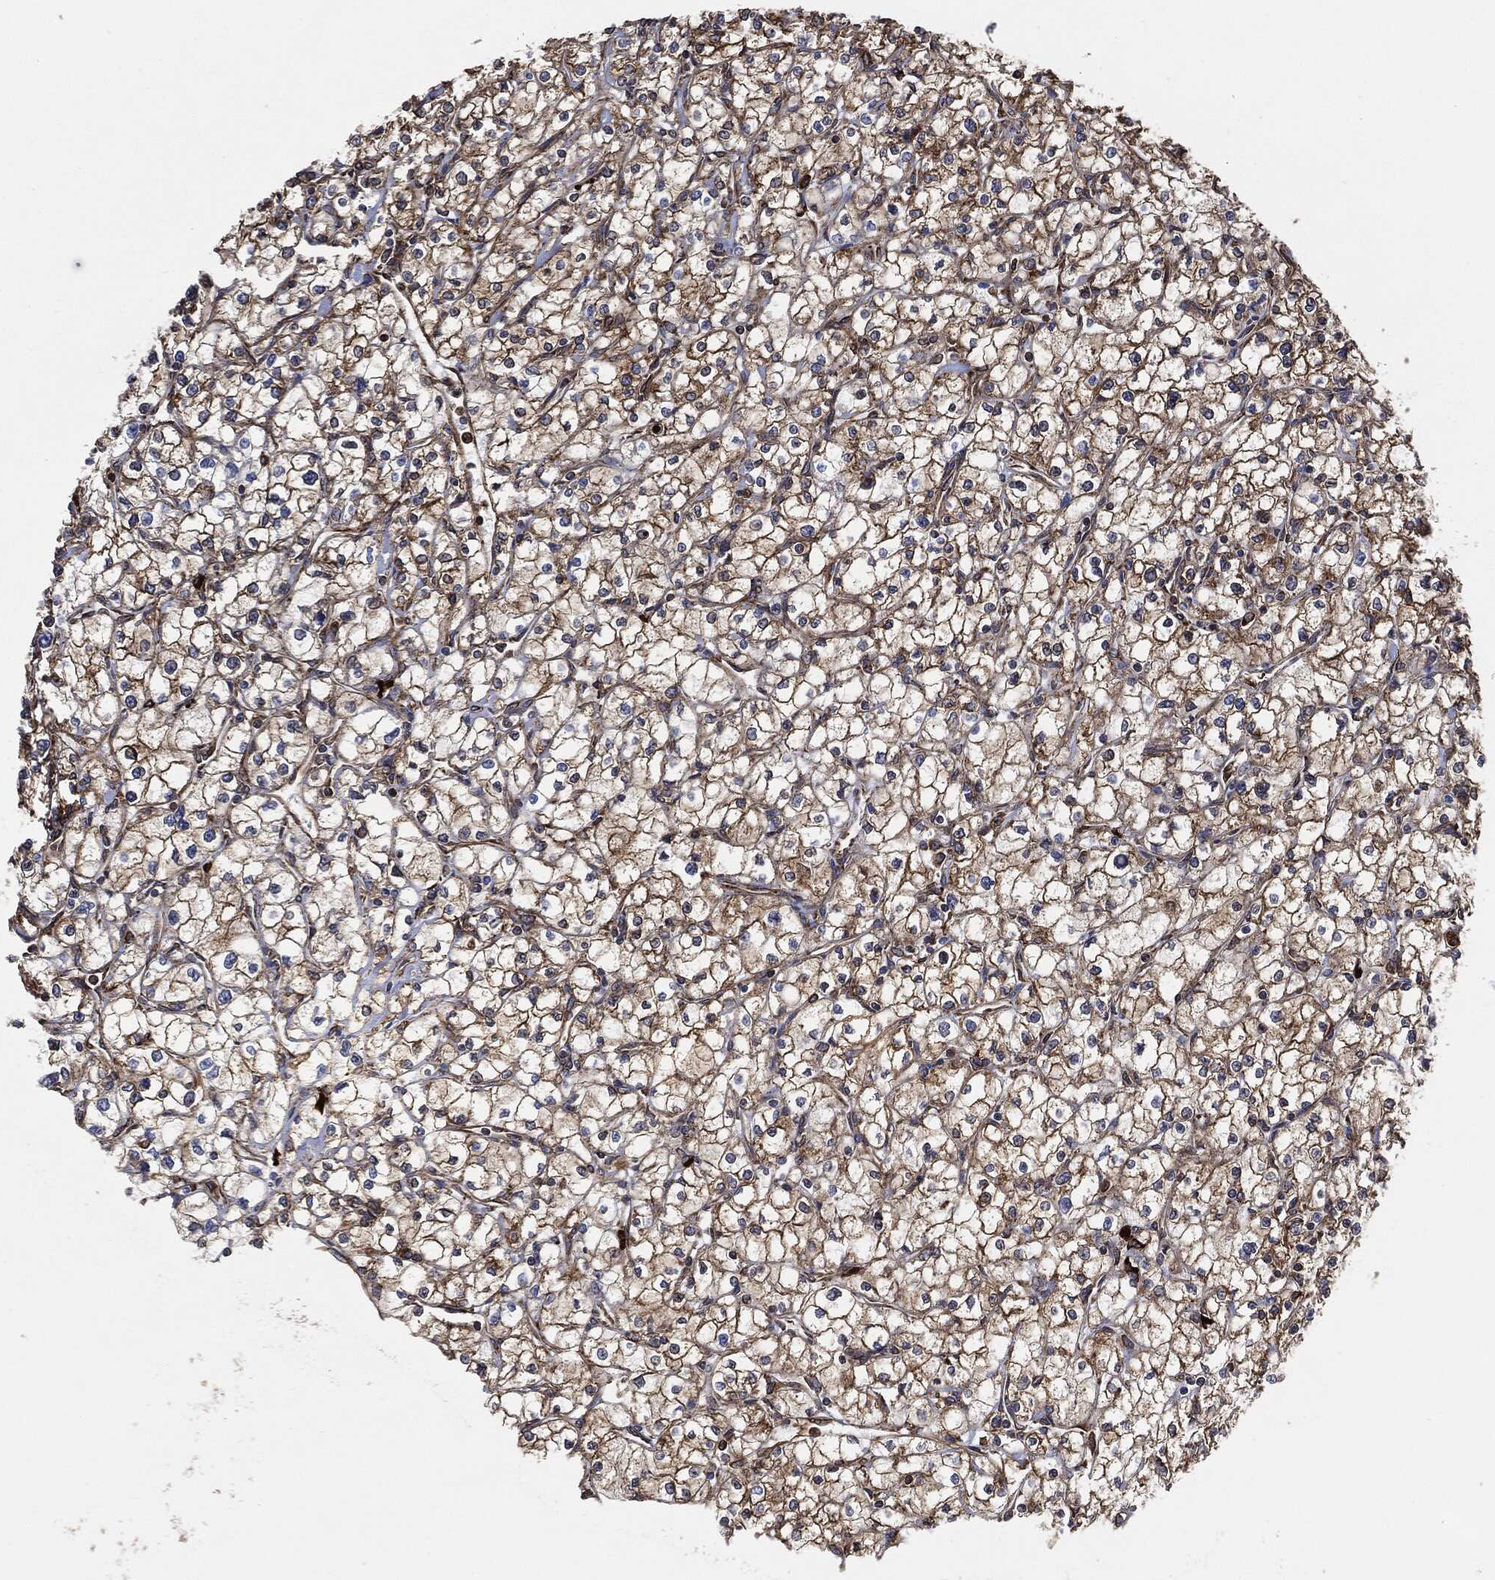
{"staining": {"intensity": "moderate", "quantity": ">75%", "location": "cytoplasmic/membranous"}, "tissue": "renal cancer", "cell_type": "Tumor cells", "image_type": "cancer", "snomed": [{"axis": "morphology", "description": "Adenocarcinoma, NOS"}, {"axis": "topography", "description": "Kidney"}], "caption": "A high-resolution photomicrograph shows immunohistochemistry staining of renal cancer (adenocarcinoma), which shows moderate cytoplasmic/membranous positivity in approximately >75% of tumor cells.", "gene": "AMFR", "patient": {"sex": "male", "age": 67}}